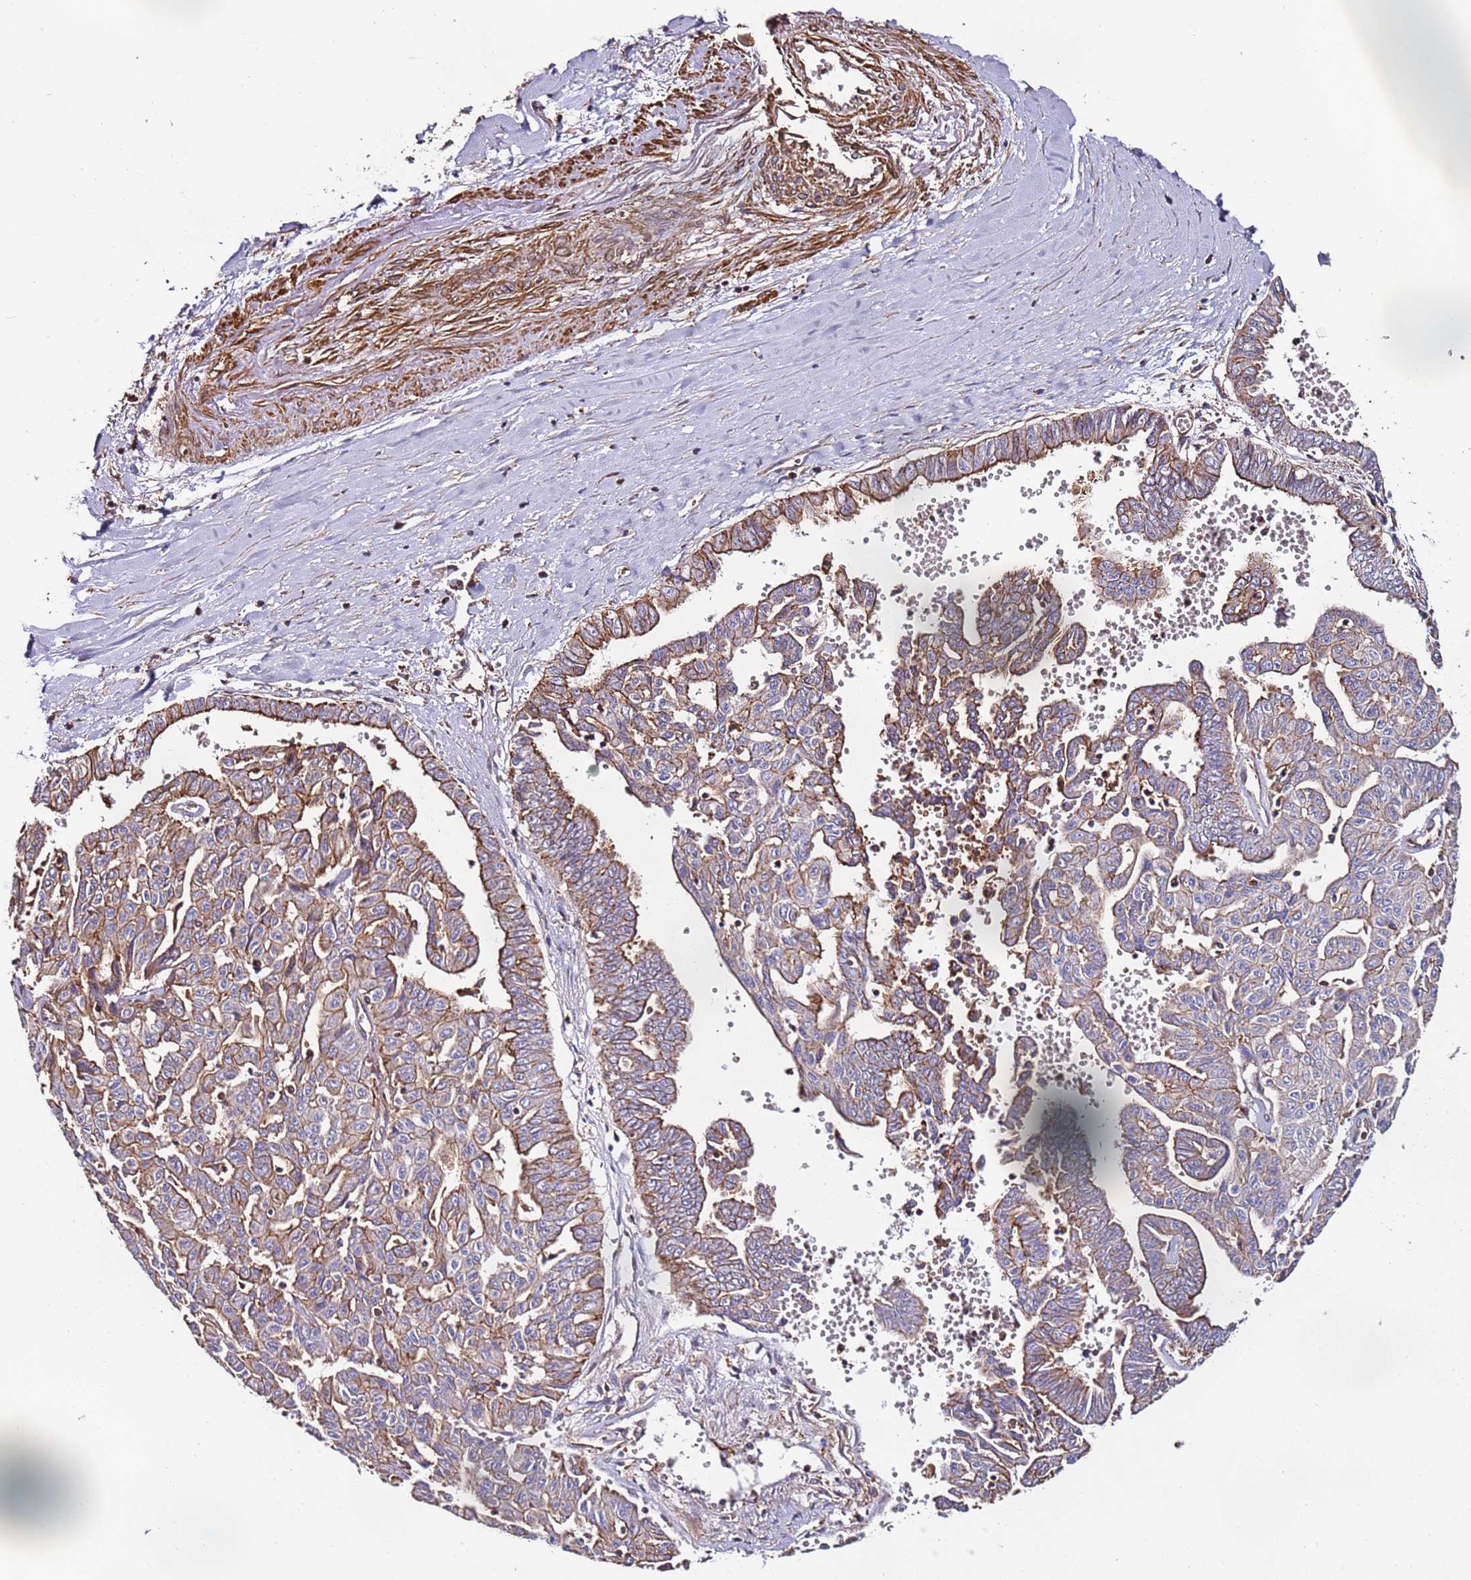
{"staining": {"intensity": "weak", "quantity": ">75%", "location": "cytoplasmic/membranous"}, "tissue": "liver cancer", "cell_type": "Tumor cells", "image_type": "cancer", "snomed": [{"axis": "morphology", "description": "Cholangiocarcinoma"}, {"axis": "topography", "description": "Liver"}], "caption": "Immunohistochemical staining of liver cholangiocarcinoma shows weak cytoplasmic/membranous protein expression in about >75% of tumor cells. The protein is stained brown, and the nuclei are stained in blue (DAB IHC with brightfield microscopy, high magnification).", "gene": "CYP2U1", "patient": {"sex": "female", "age": 77}}